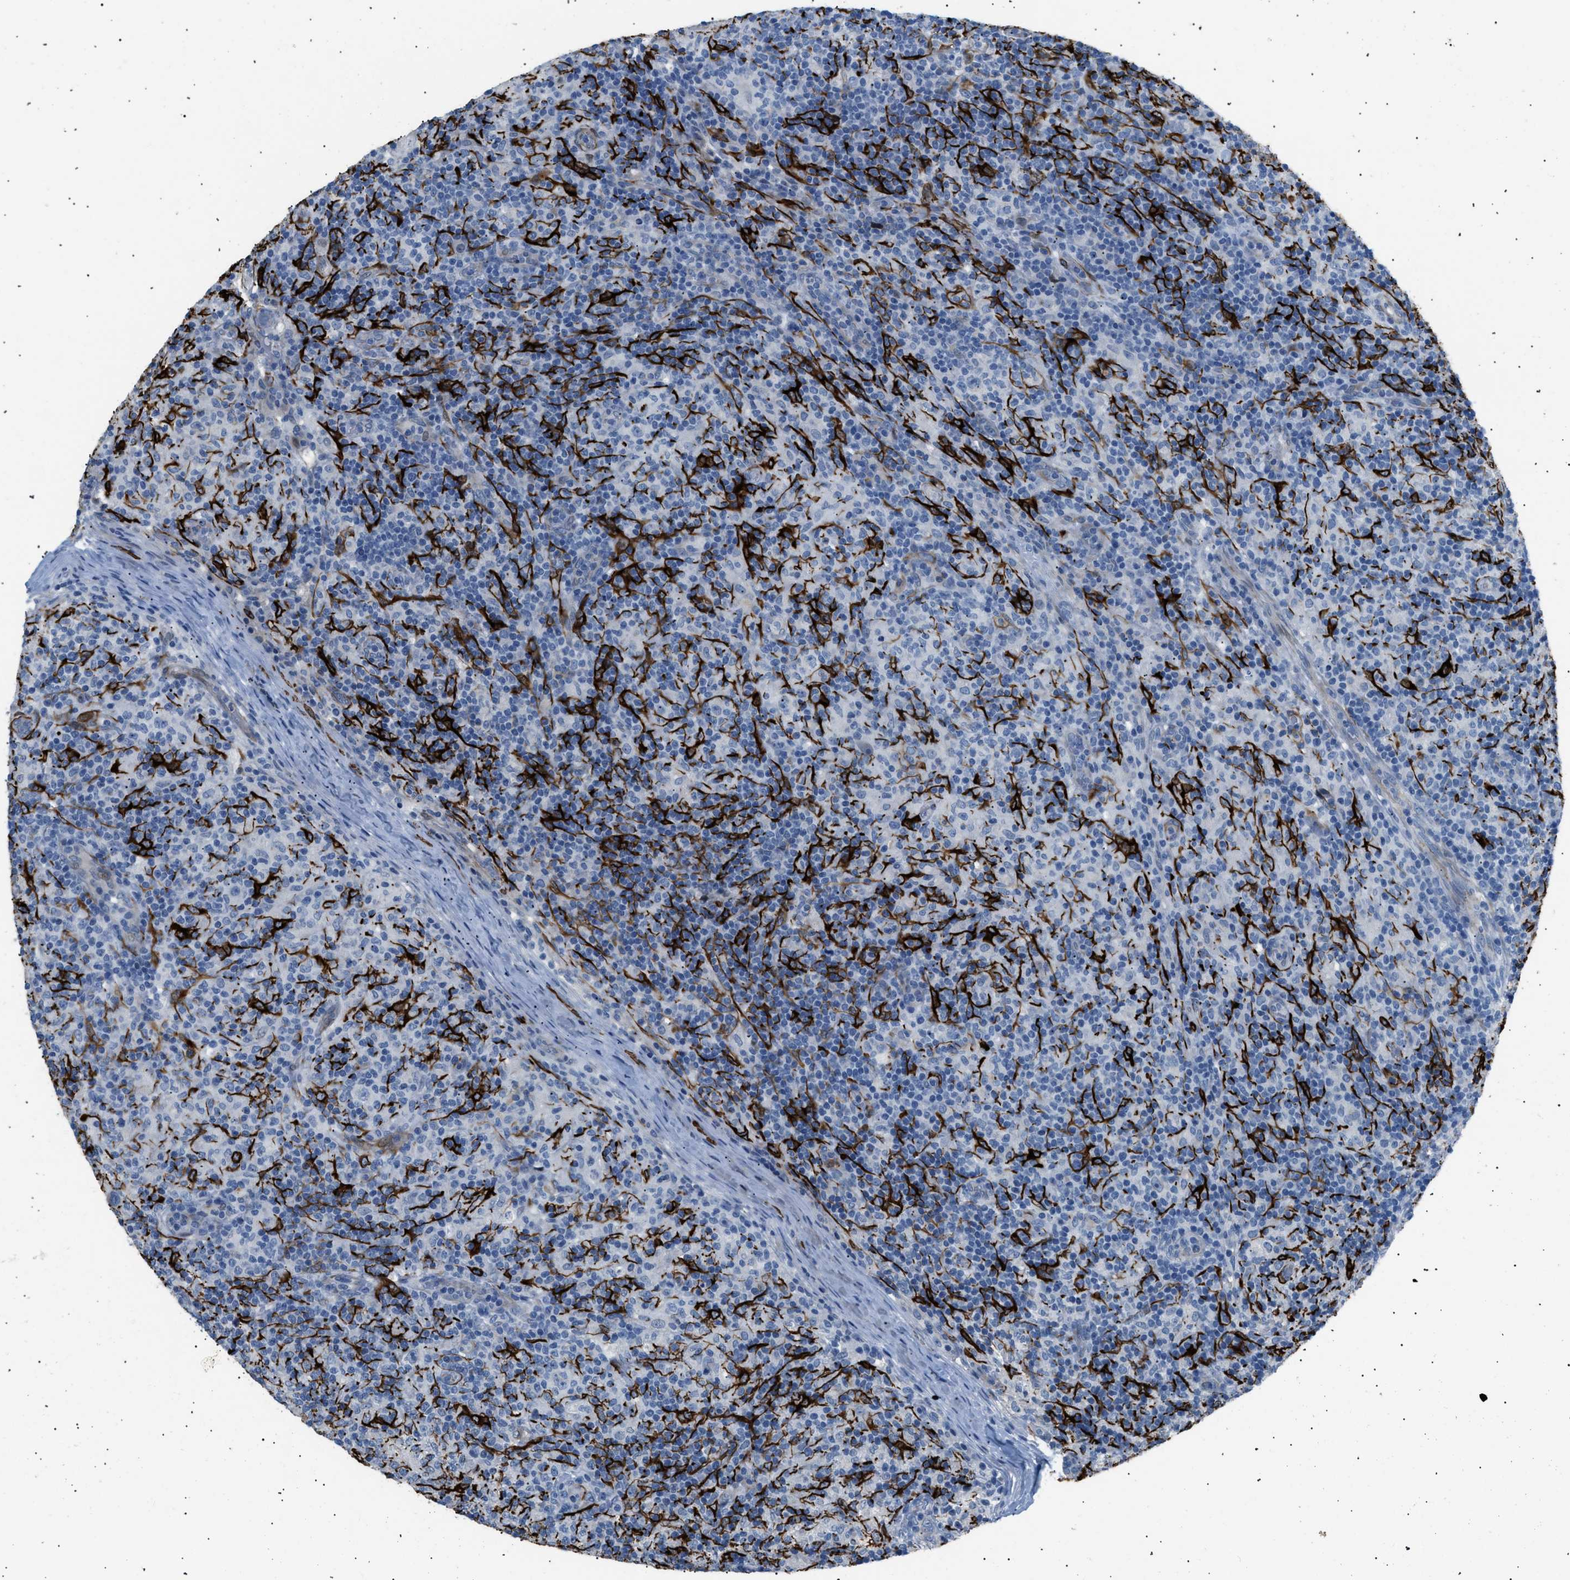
{"staining": {"intensity": "negative", "quantity": "none", "location": "none"}, "tissue": "lymphoma", "cell_type": "Tumor cells", "image_type": "cancer", "snomed": [{"axis": "morphology", "description": "Hodgkin's disease, NOS"}, {"axis": "topography", "description": "Lymph node"}], "caption": "This photomicrograph is of lymphoma stained with IHC to label a protein in brown with the nuclei are counter-stained blue. There is no staining in tumor cells.", "gene": "ICA1", "patient": {"sex": "male", "age": 70}}